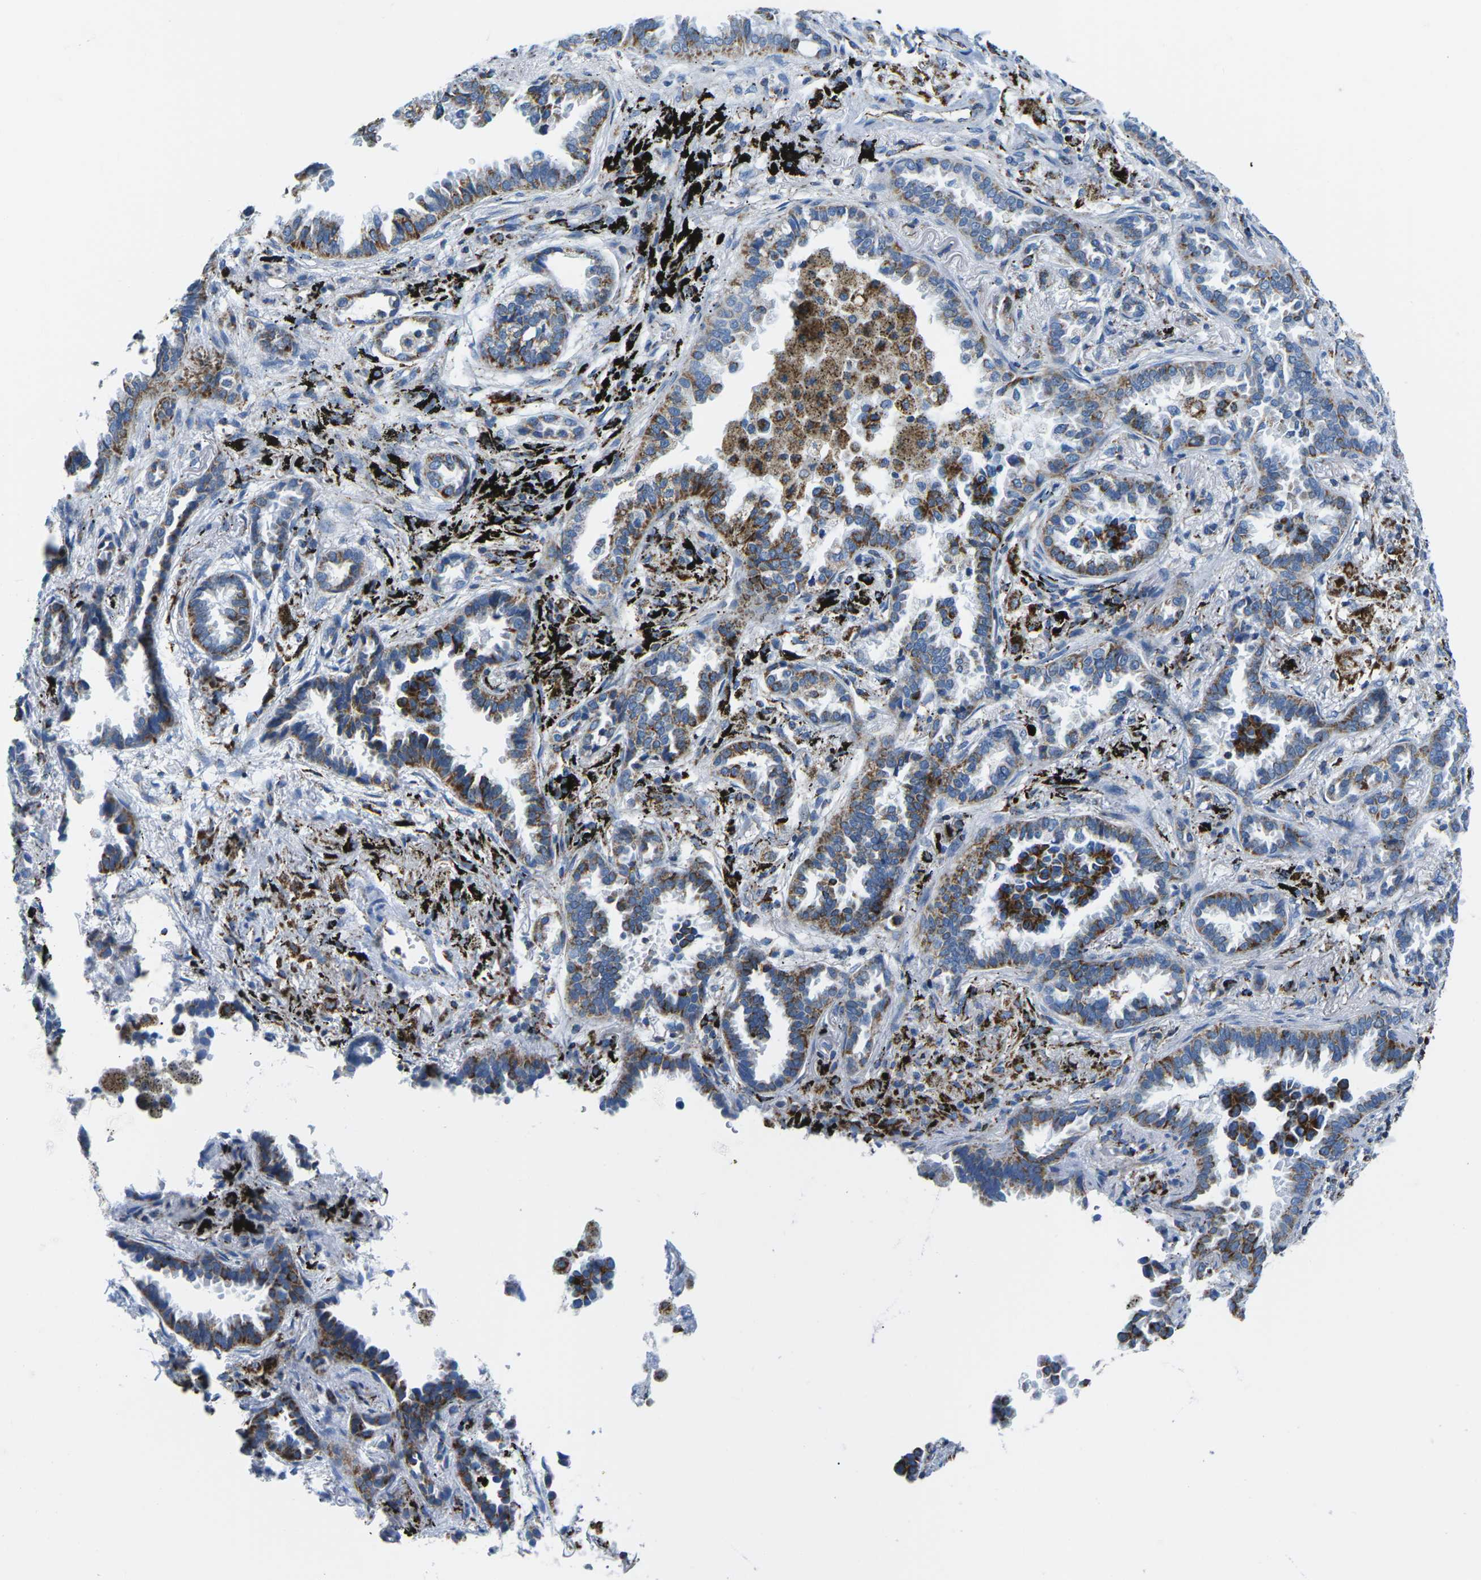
{"staining": {"intensity": "moderate", "quantity": ">75%", "location": "cytoplasmic/membranous"}, "tissue": "lung cancer", "cell_type": "Tumor cells", "image_type": "cancer", "snomed": [{"axis": "morphology", "description": "Normal tissue, NOS"}, {"axis": "morphology", "description": "Adenocarcinoma, NOS"}, {"axis": "topography", "description": "Lung"}], "caption": "Moderate cytoplasmic/membranous protein staining is seen in approximately >75% of tumor cells in adenocarcinoma (lung).", "gene": "COX6C", "patient": {"sex": "male", "age": 59}}